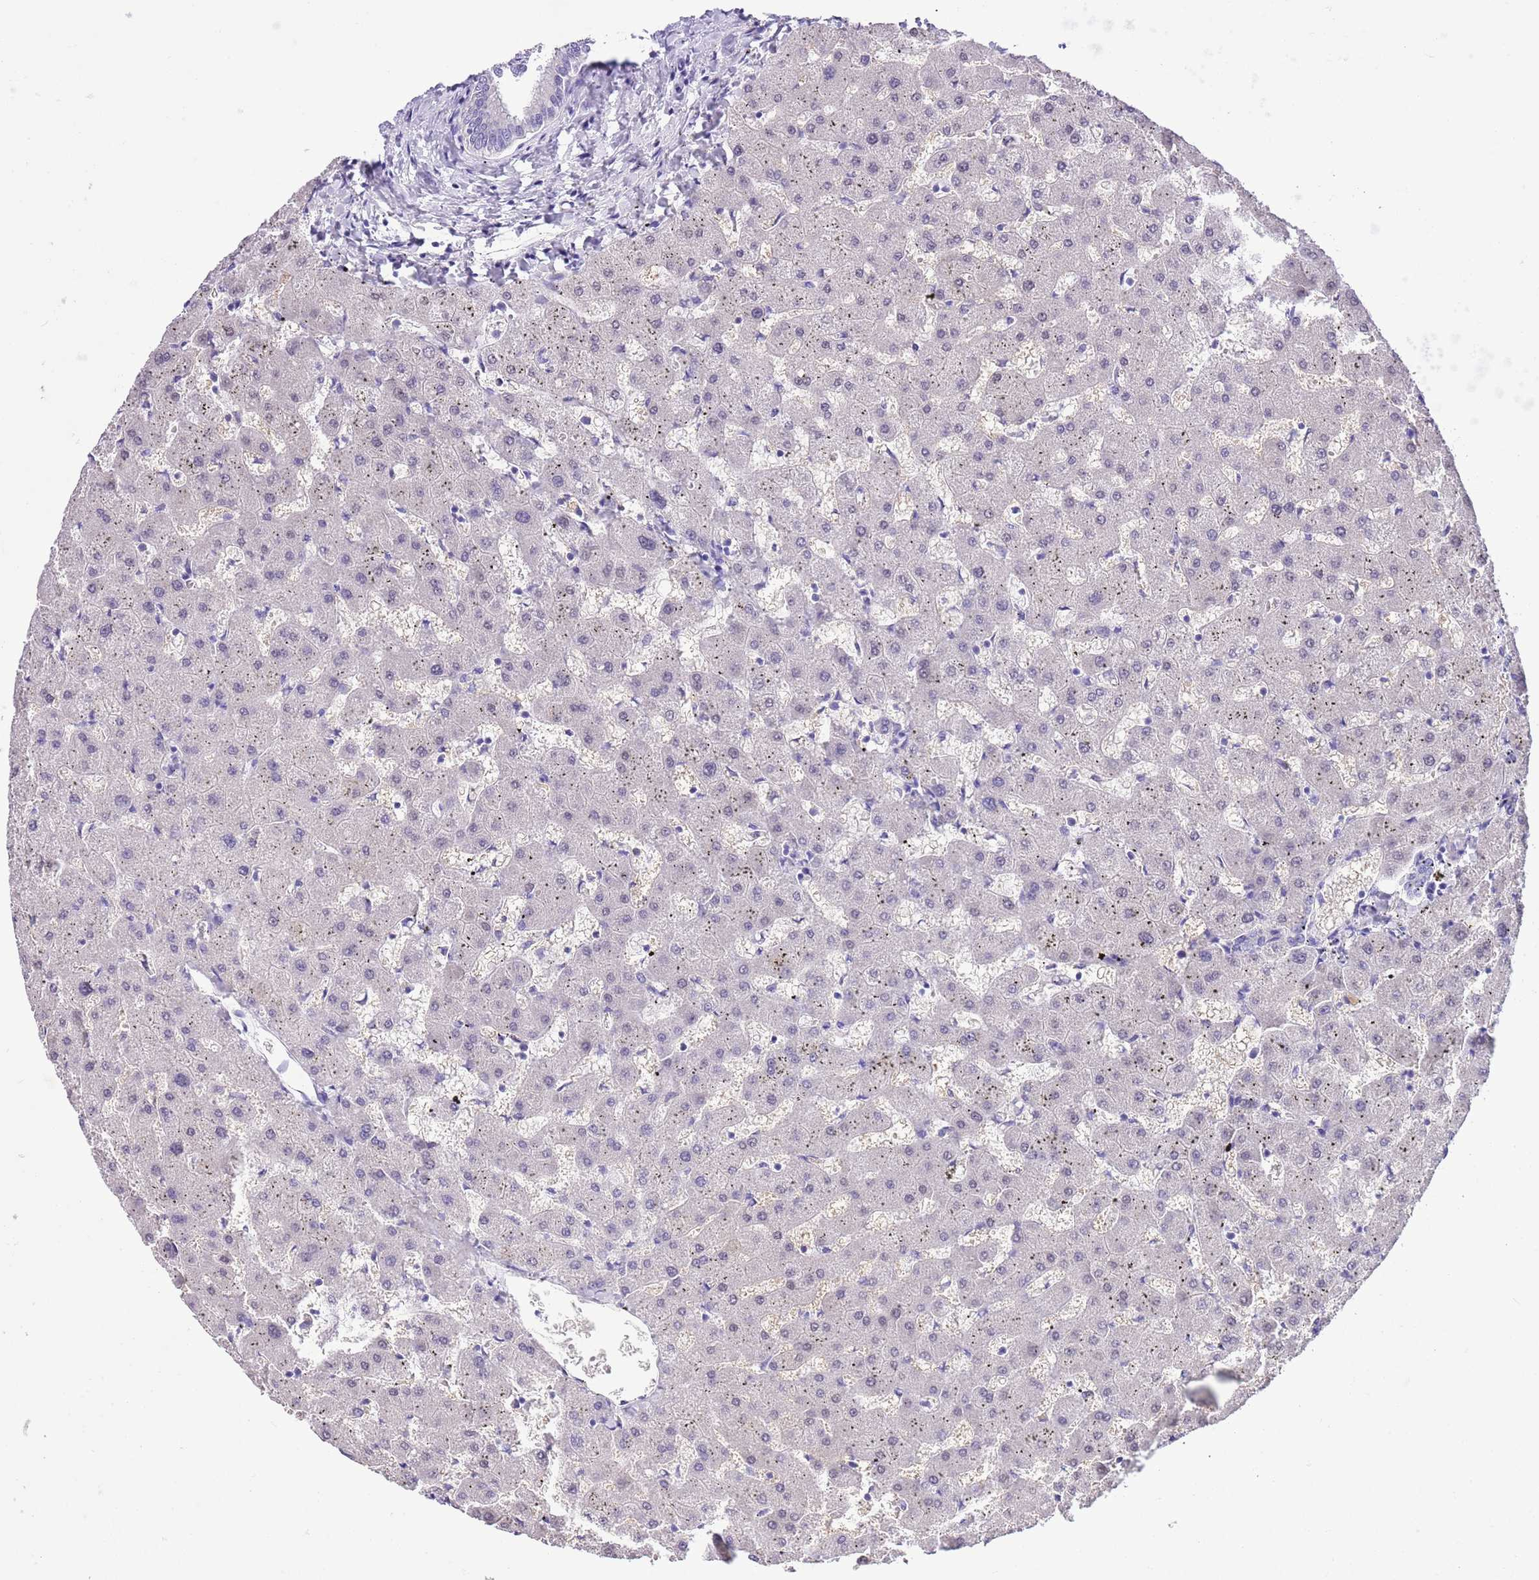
{"staining": {"intensity": "negative", "quantity": "none", "location": "none"}, "tissue": "liver", "cell_type": "Cholangiocytes", "image_type": "normal", "snomed": [{"axis": "morphology", "description": "Normal tissue, NOS"}, {"axis": "topography", "description": "Liver"}], "caption": "This photomicrograph is of normal liver stained with IHC to label a protein in brown with the nuclei are counter-stained blue. There is no expression in cholangiocytes.", "gene": "TMEM185A", "patient": {"sex": "female", "age": 63}}